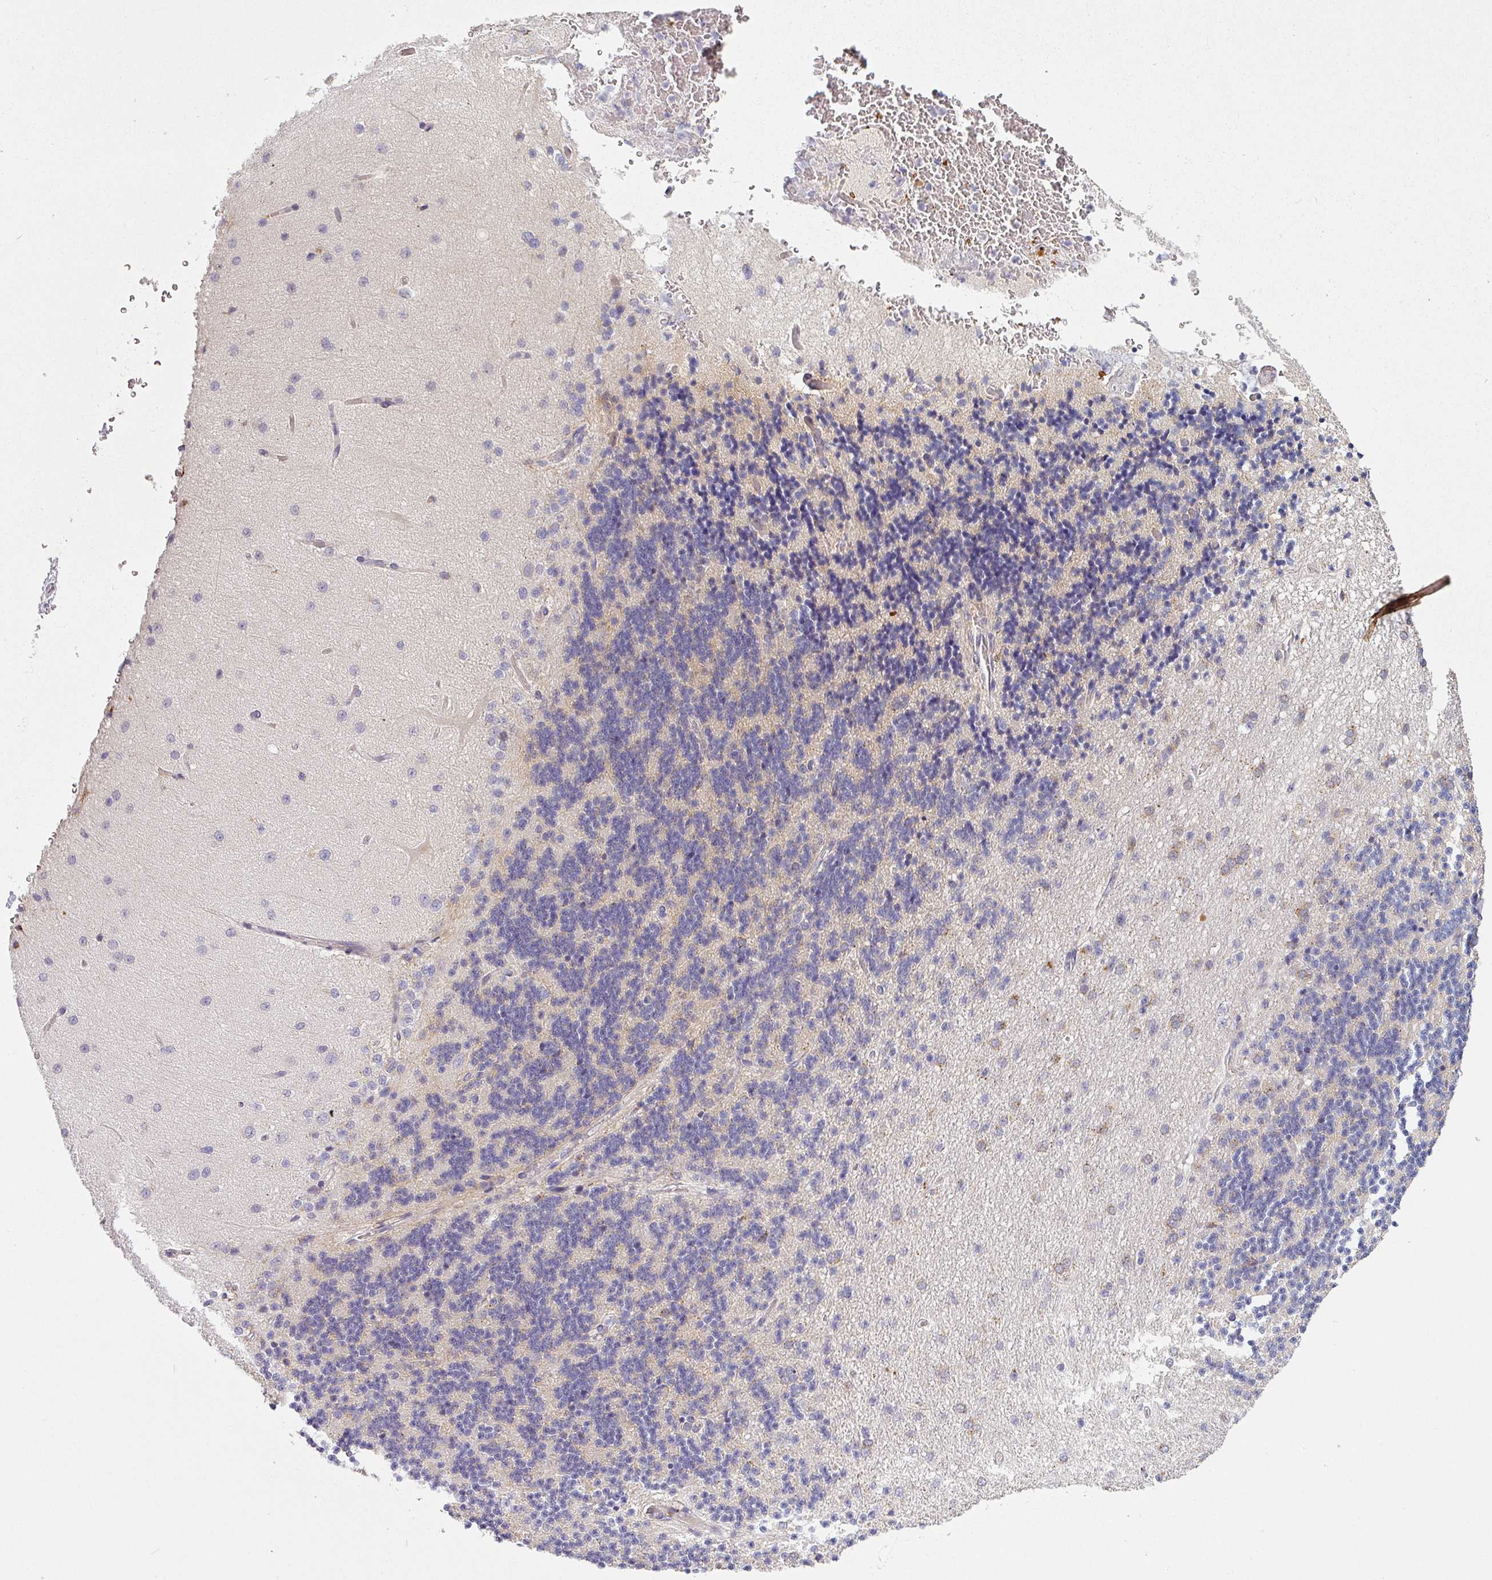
{"staining": {"intensity": "weak", "quantity": "25%-75%", "location": "cytoplasmic/membranous"}, "tissue": "cerebellum", "cell_type": "Cells in granular layer", "image_type": "normal", "snomed": [{"axis": "morphology", "description": "Normal tissue, NOS"}, {"axis": "topography", "description": "Cerebellum"}], "caption": "The image demonstrates immunohistochemical staining of benign cerebellum. There is weak cytoplasmic/membranous expression is appreciated in about 25%-75% of cells in granular layer.", "gene": "PRODH2", "patient": {"sex": "female", "age": 29}}